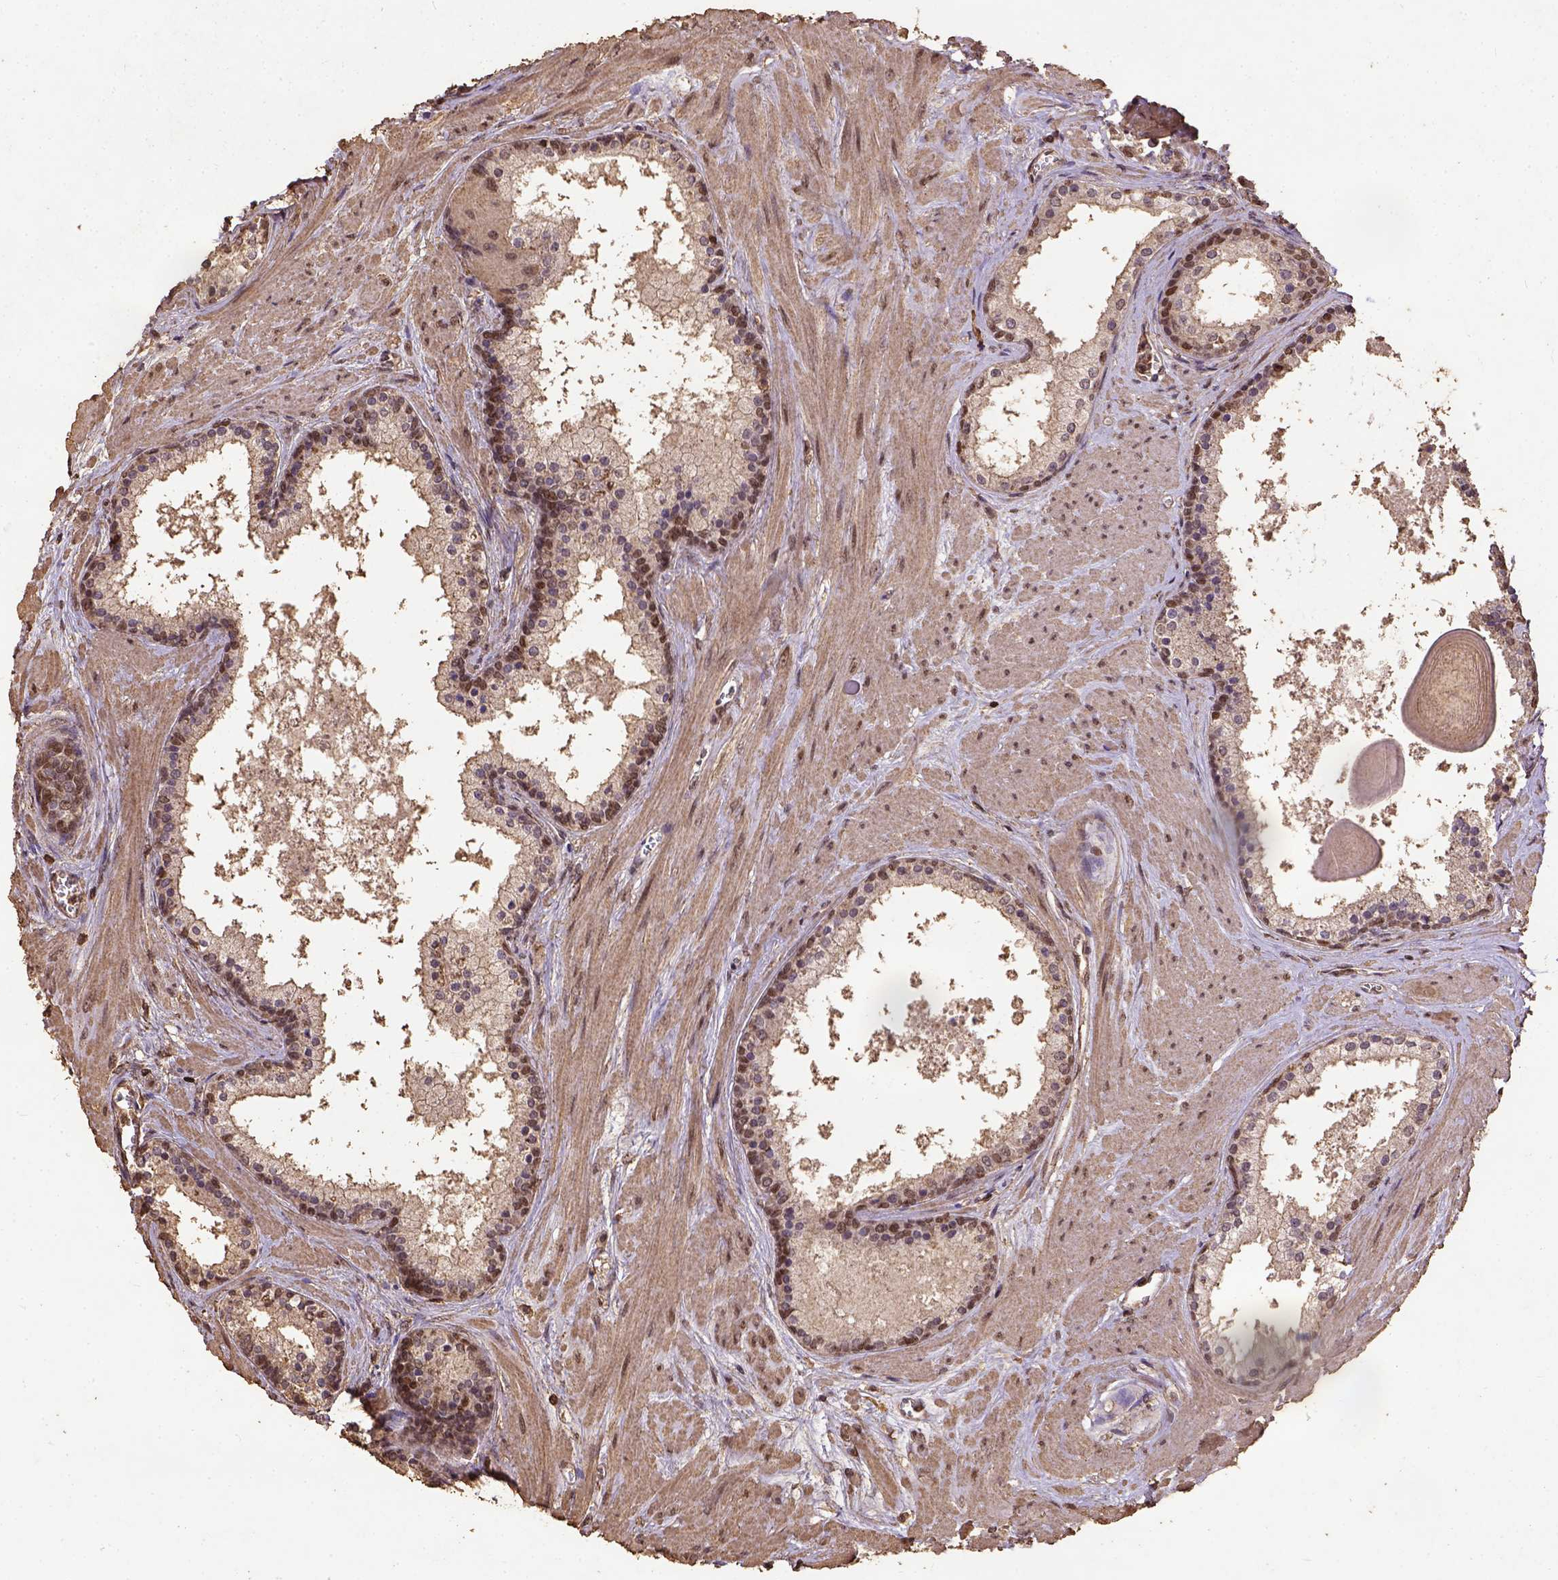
{"staining": {"intensity": "moderate", "quantity": ">75%", "location": "cytoplasmic/membranous,nuclear"}, "tissue": "prostate", "cell_type": "Glandular cells", "image_type": "normal", "snomed": [{"axis": "morphology", "description": "Normal tissue, NOS"}, {"axis": "topography", "description": "Prostate"}], "caption": "Immunohistochemistry (IHC) photomicrograph of benign prostate stained for a protein (brown), which displays medium levels of moderate cytoplasmic/membranous,nuclear positivity in approximately >75% of glandular cells.", "gene": "NACC1", "patient": {"sex": "male", "age": 61}}